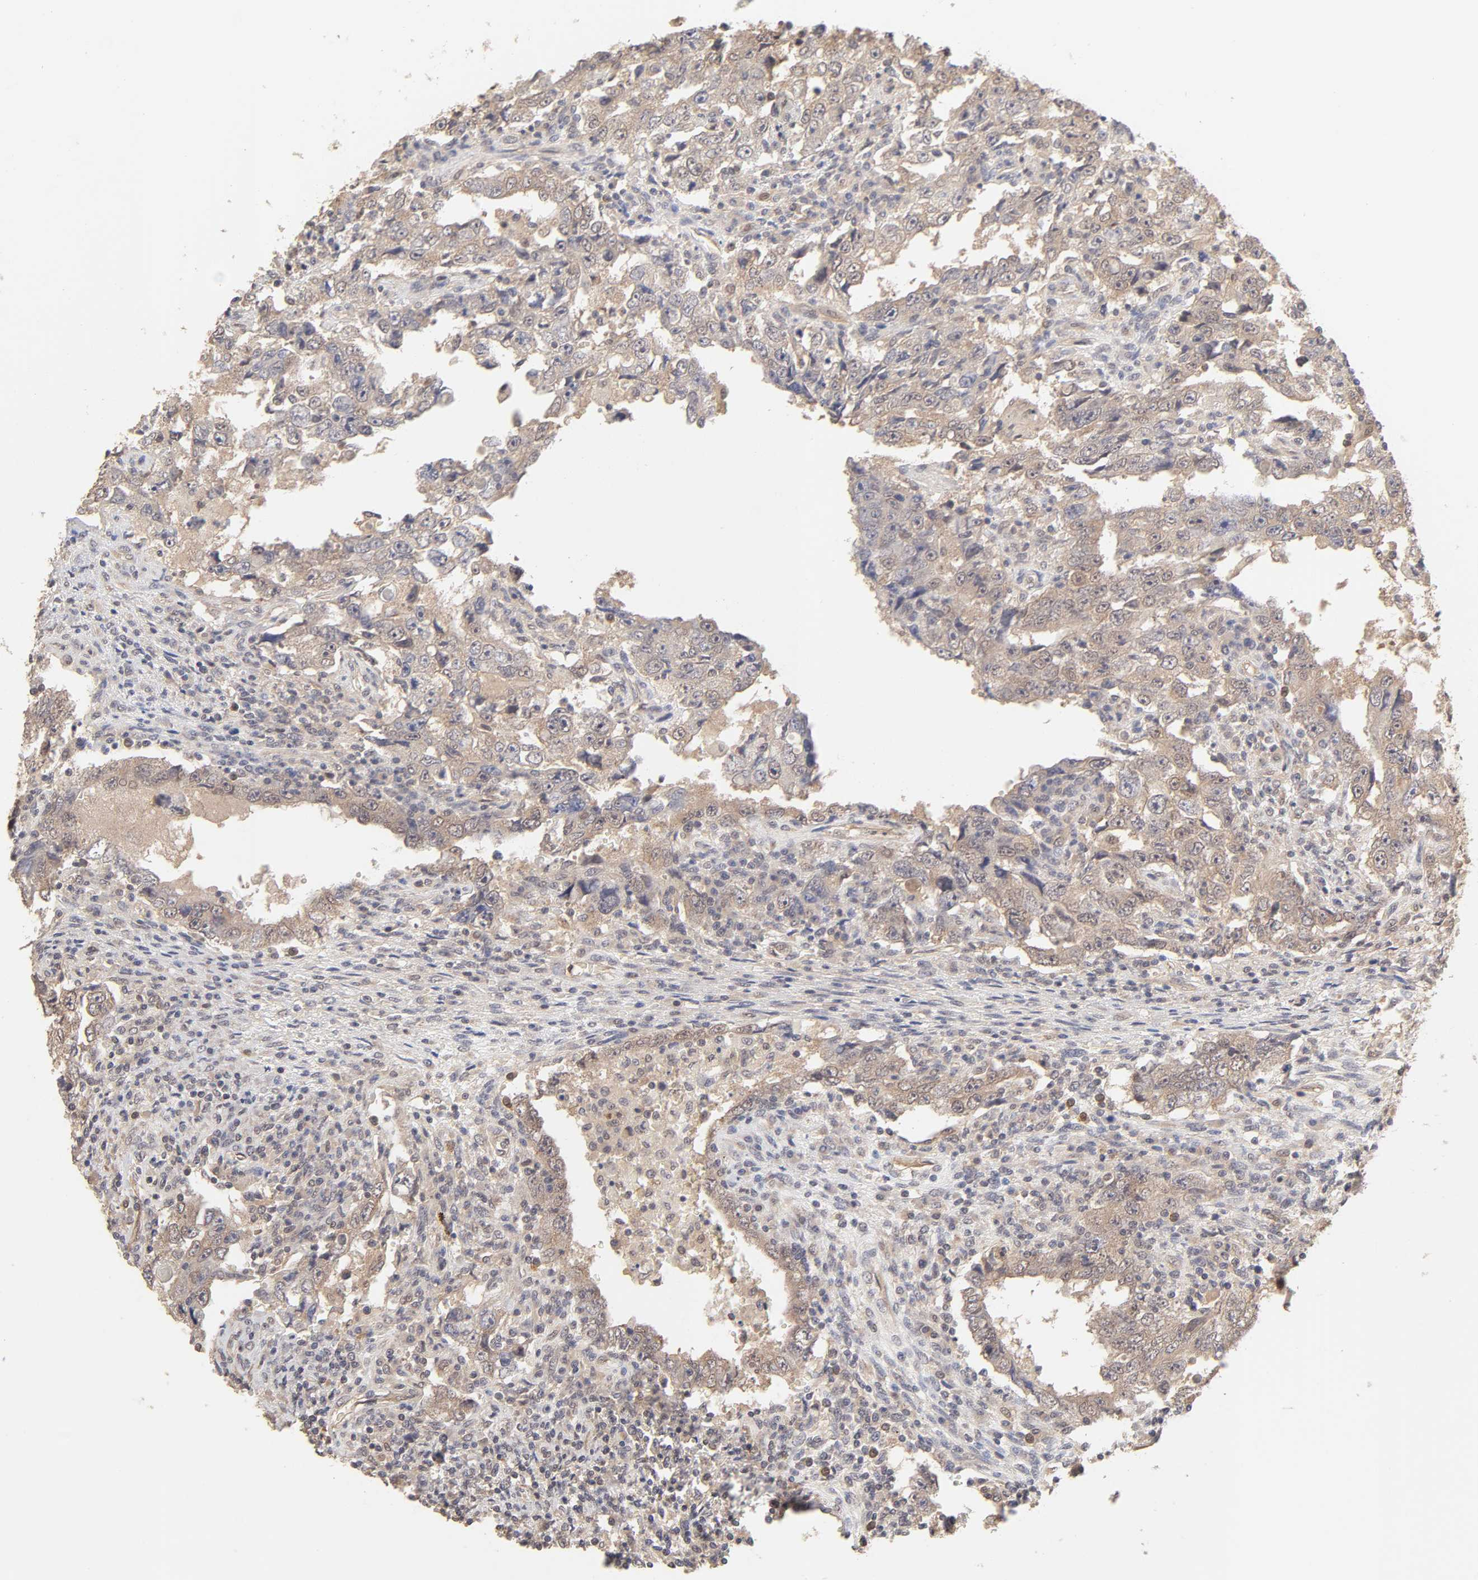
{"staining": {"intensity": "weak", "quantity": "25%-75%", "location": "cytoplasmic/membranous"}, "tissue": "testis cancer", "cell_type": "Tumor cells", "image_type": "cancer", "snomed": [{"axis": "morphology", "description": "Carcinoma, Embryonal, NOS"}, {"axis": "topography", "description": "Testis"}], "caption": "Immunohistochemical staining of testis embryonal carcinoma exhibits low levels of weak cytoplasmic/membranous protein staining in about 25%-75% of tumor cells. (Stains: DAB in brown, nuclei in blue, Microscopy: brightfield microscopy at high magnification).", "gene": "MAPK1", "patient": {"sex": "male", "age": 26}}